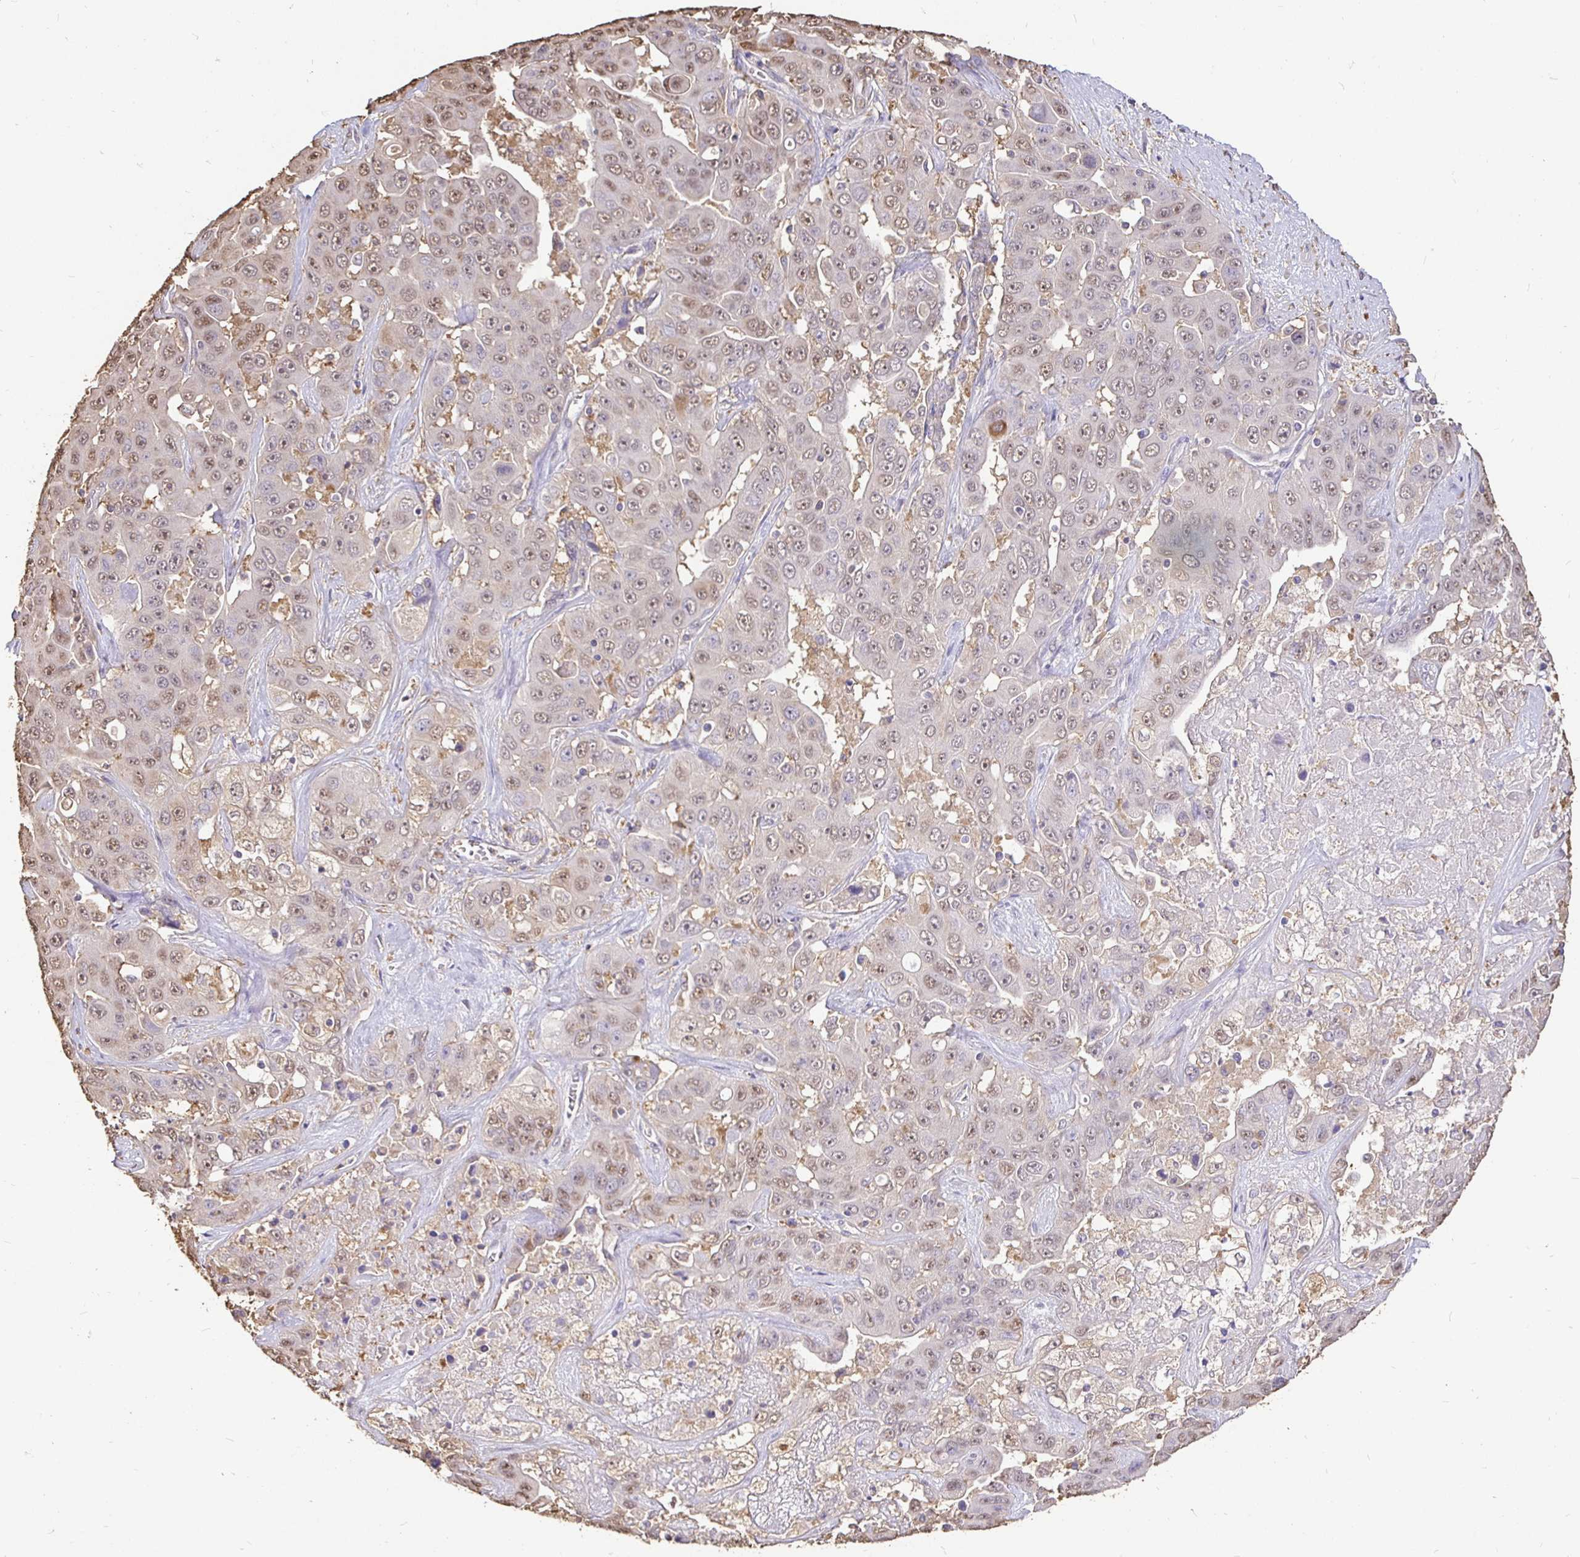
{"staining": {"intensity": "weak", "quantity": "25%-75%", "location": "nuclear"}, "tissue": "liver cancer", "cell_type": "Tumor cells", "image_type": "cancer", "snomed": [{"axis": "morphology", "description": "Cholangiocarcinoma"}, {"axis": "topography", "description": "Liver"}], "caption": "Human liver cholangiocarcinoma stained with a protein marker exhibits weak staining in tumor cells.", "gene": "MAPK8IP3", "patient": {"sex": "female", "age": 52}}